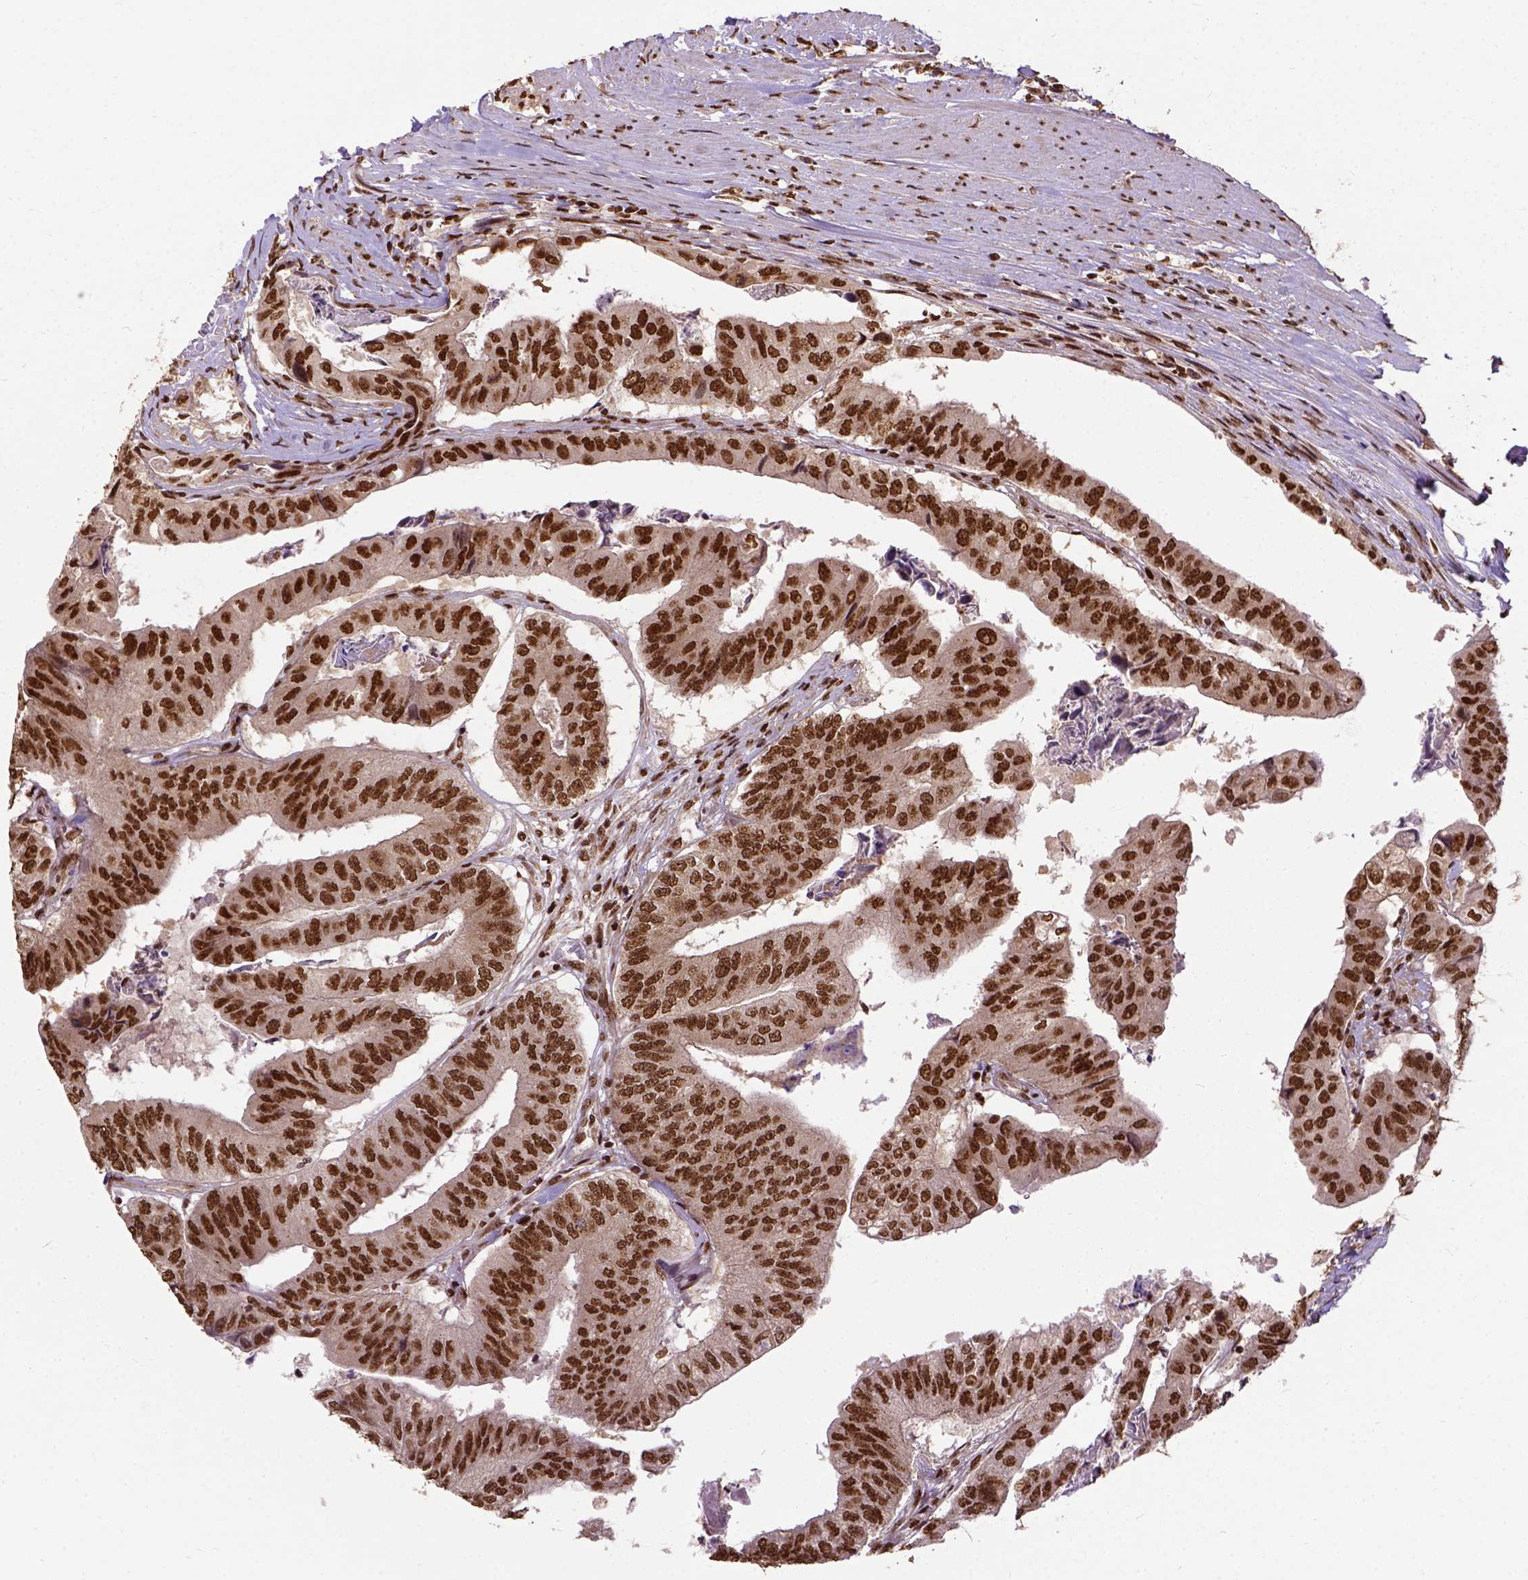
{"staining": {"intensity": "moderate", "quantity": ">75%", "location": "nuclear"}, "tissue": "colorectal cancer", "cell_type": "Tumor cells", "image_type": "cancer", "snomed": [{"axis": "morphology", "description": "Adenocarcinoma, NOS"}, {"axis": "topography", "description": "Colon"}], "caption": "Brown immunohistochemical staining in human colorectal adenocarcinoma demonstrates moderate nuclear expression in approximately >75% of tumor cells. (brown staining indicates protein expression, while blue staining denotes nuclei).", "gene": "NACC1", "patient": {"sex": "female", "age": 67}}